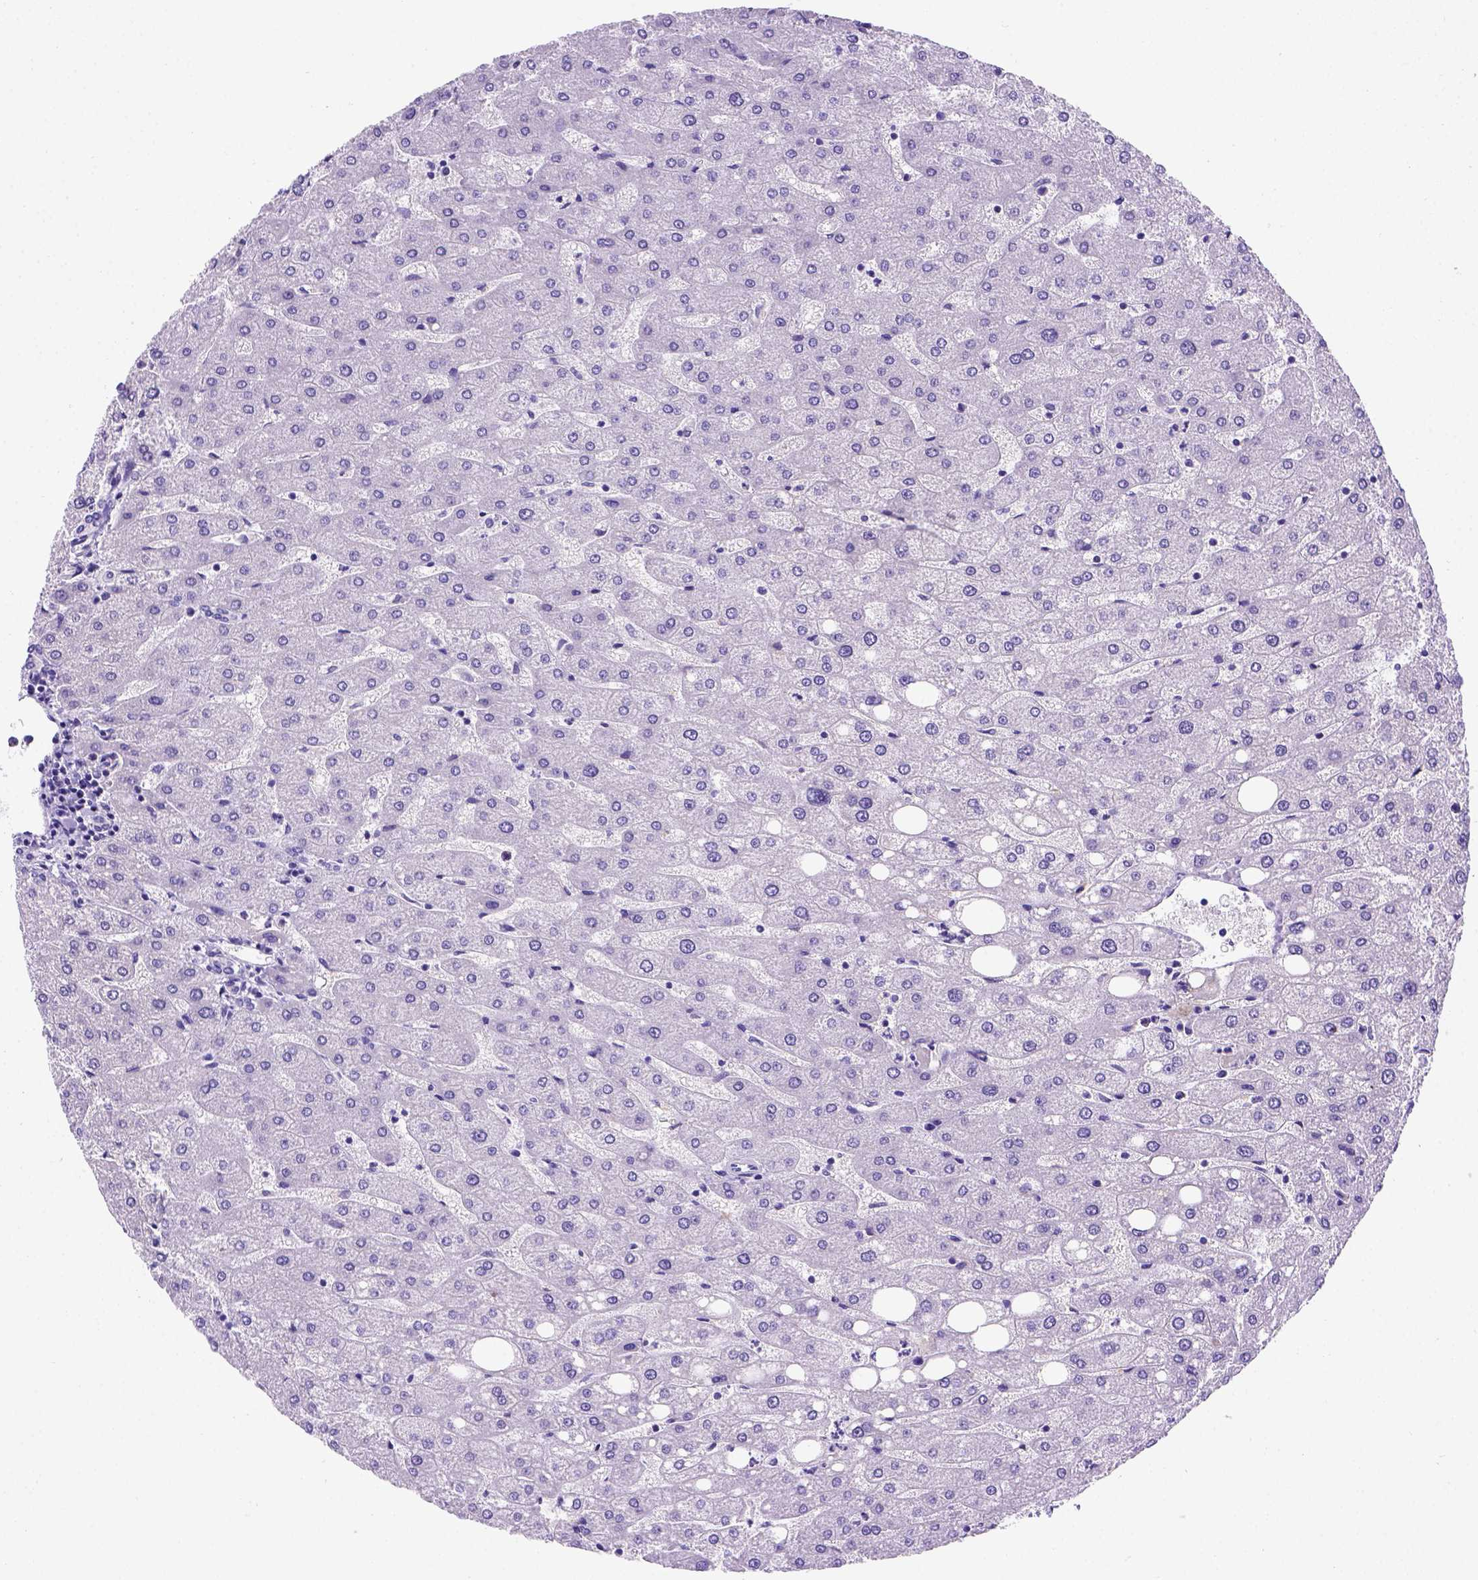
{"staining": {"intensity": "negative", "quantity": "none", "location": "none"}, "tissue": "liver", "cell_type": "Cholangiocytes", "image_type": "normal", "snomed": [{"axis": "morphology", "description": "Normal tissue, NOS"}, {"axis": "topography", "description": "Liver"}], "caption": "IHC of unremarkable human liver exhibits no staining in cholangiocytes. Nuclei are stained in blue.", "gene": "FOXI1", "patient": {"sex": "male", "age": 67}}